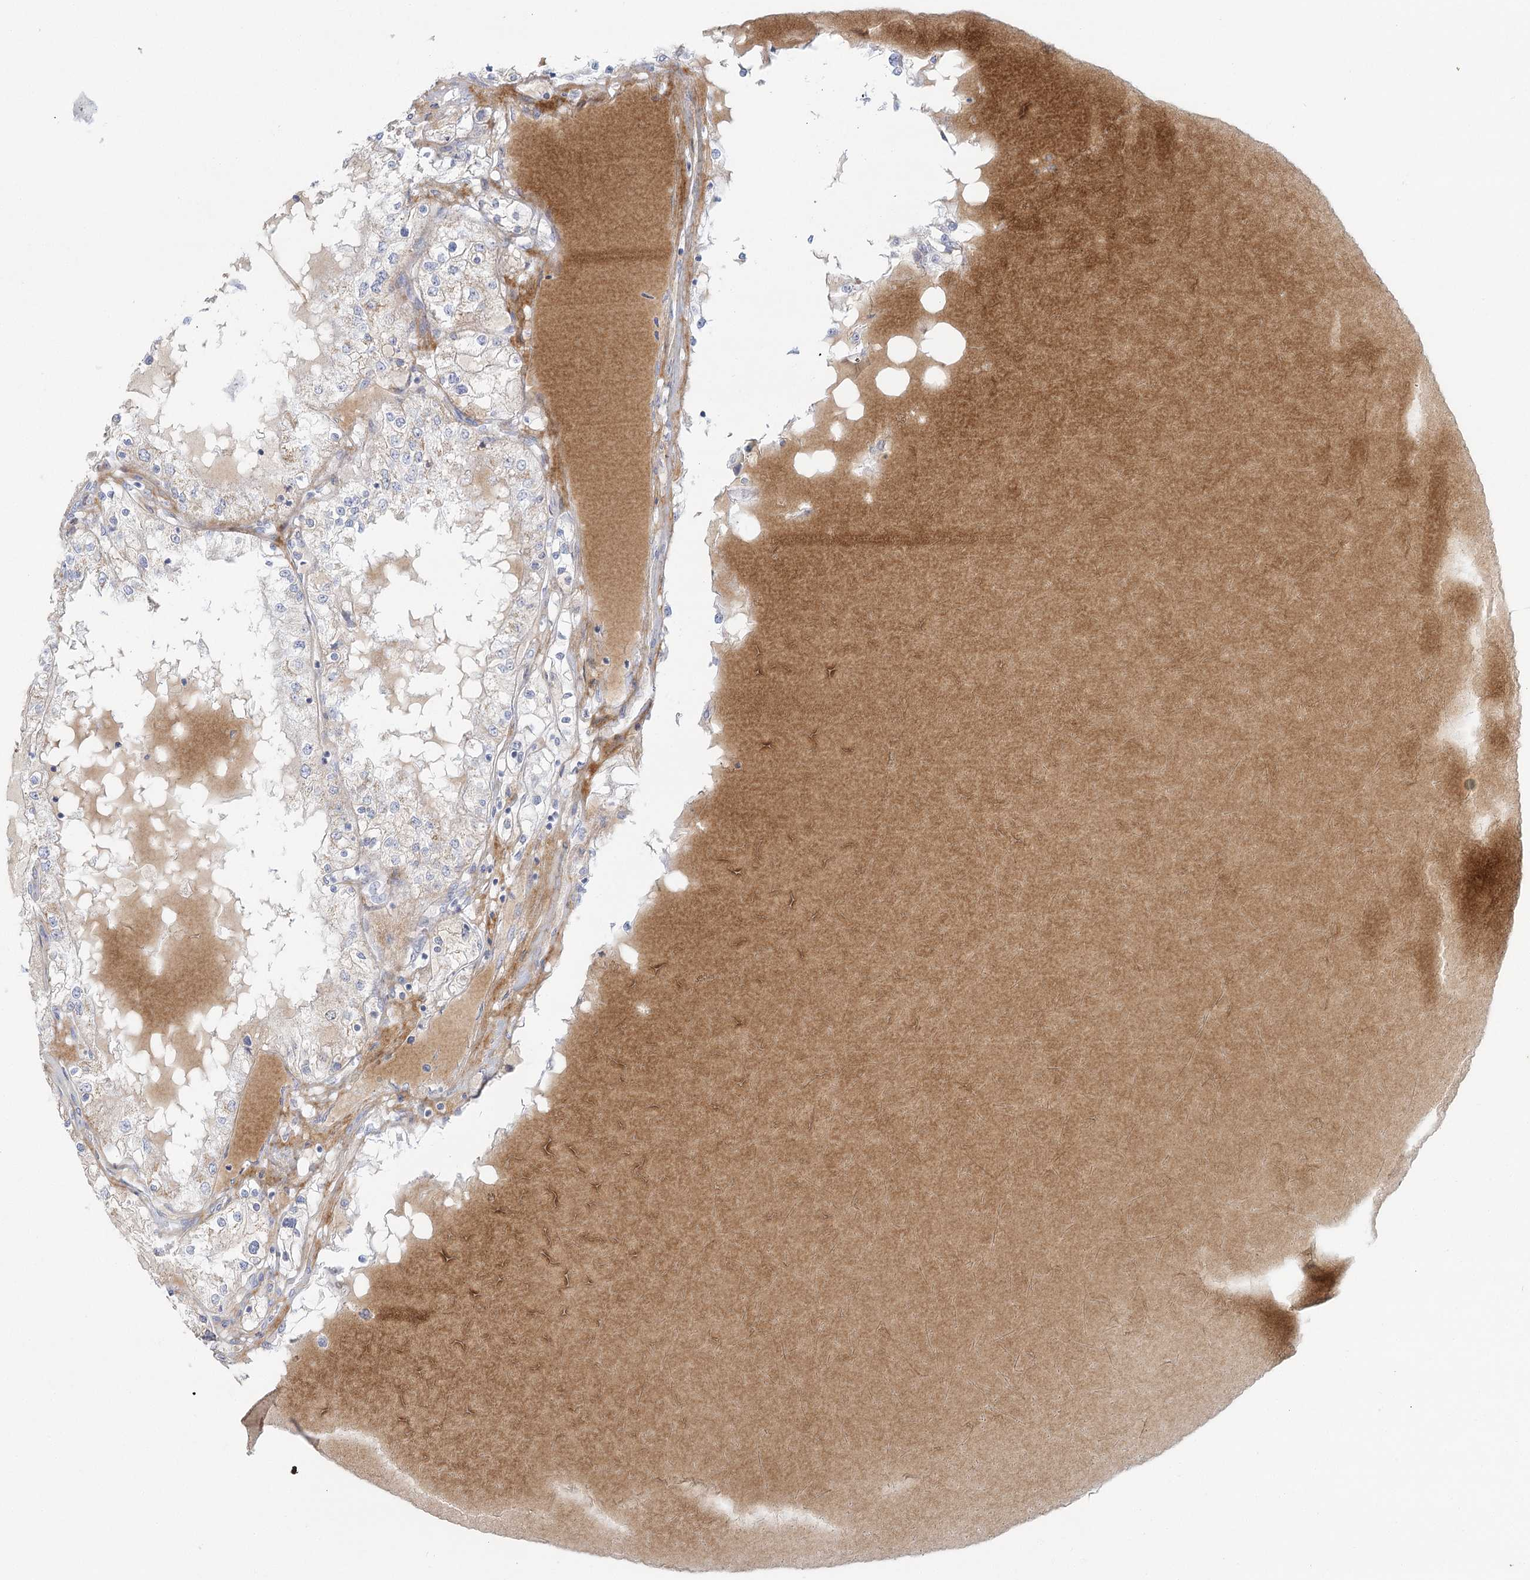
{"staining": {"intensity": "weak", "quantity": "<25%", "location": "cytoplasmic/membranous"}, "tissue": "renal cancer", "cell_type": "Tumor cells", "image_type": "cancer", "snomed": [{"axis": "morphology", "description": "Adenocarcinoma, NOS"}, {"axis": "topography", "description": "Kidney"}], "caption": "Immunohistochemical staining of adenocarcinoma (renal) displays no significant positivity in tumor cells.", "gene": "DMGDH", "patient": {"sex": "male", "age": 68}}